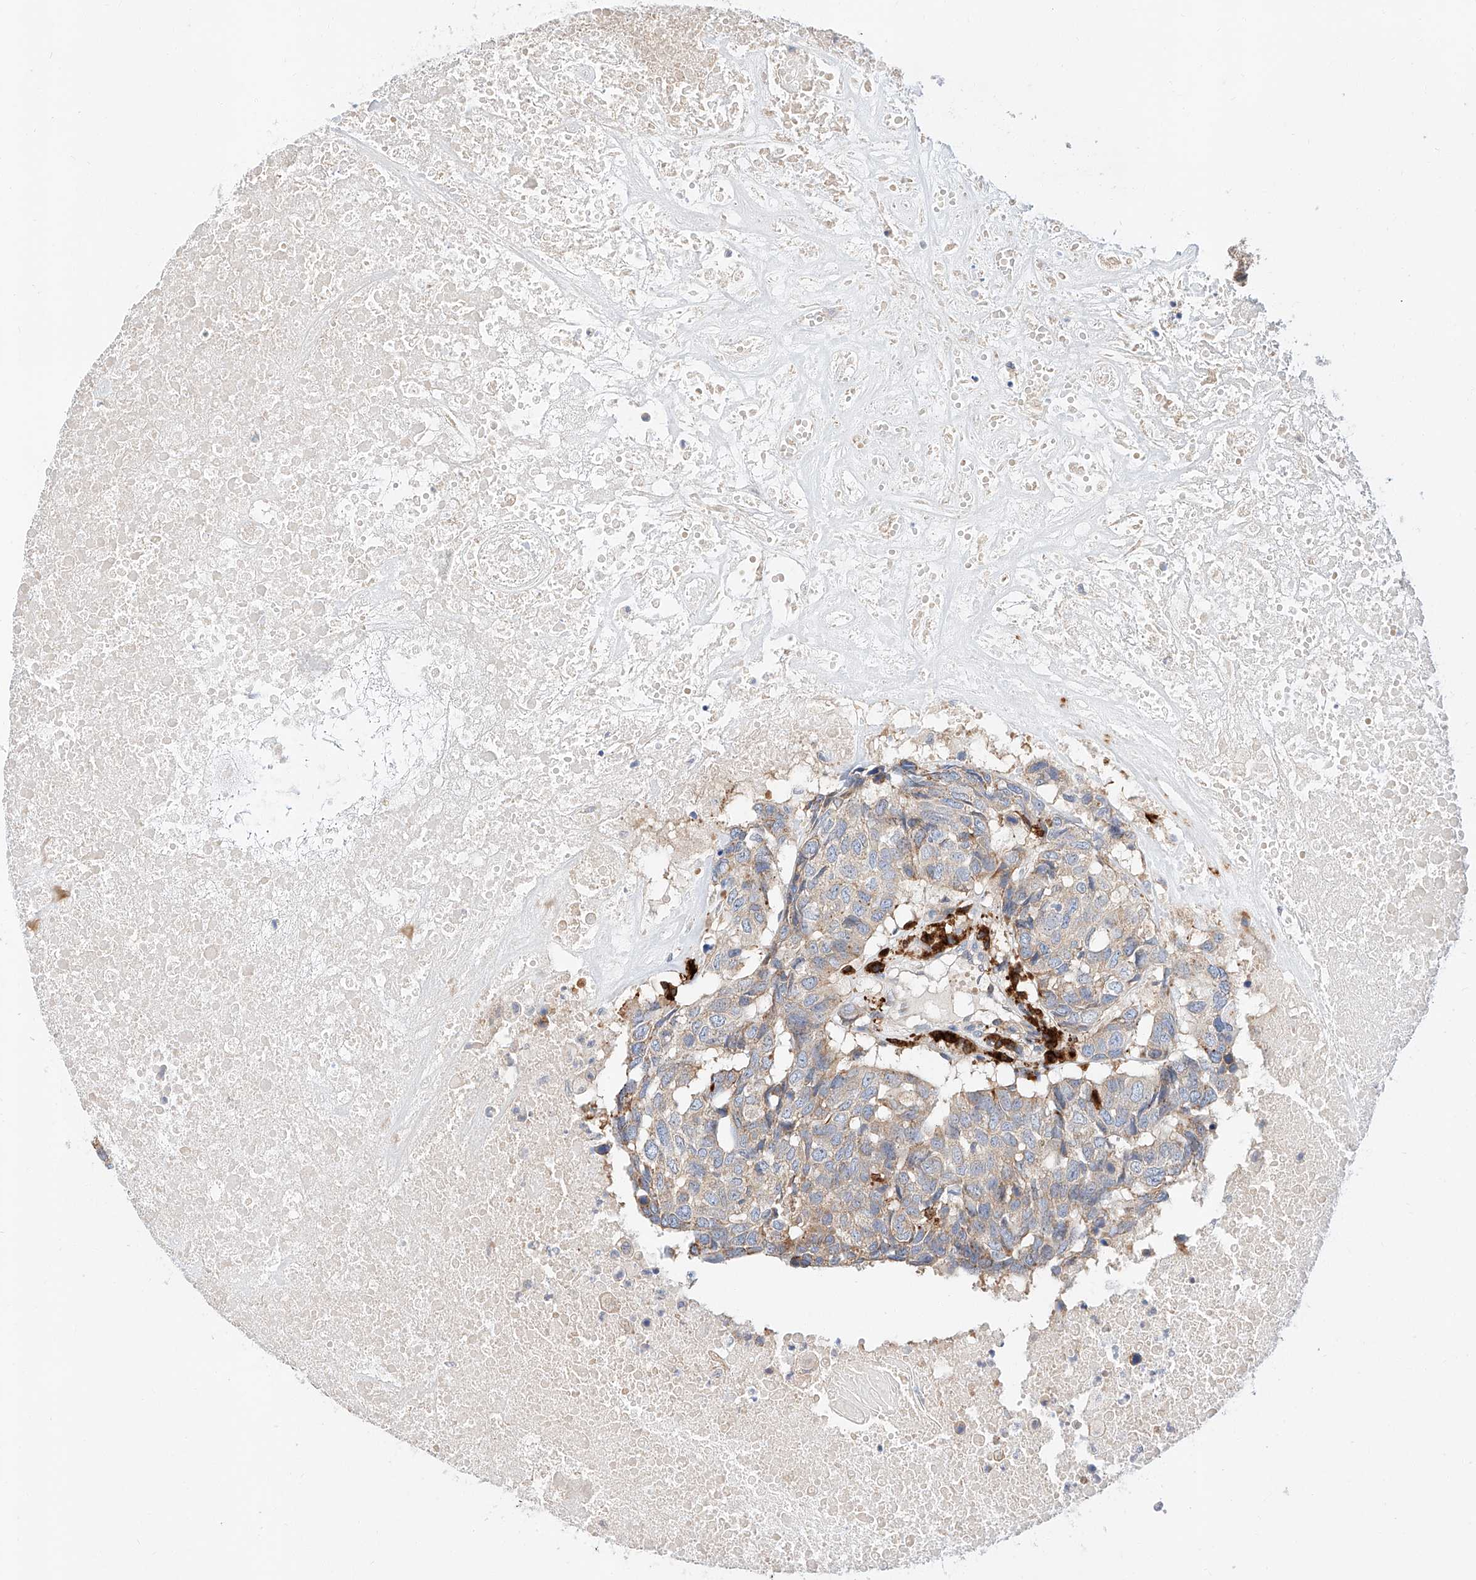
{"staining": {"intensity": "weak", "quantity": ">75%", "location": "cytoplasmic/membranous"}, "tissue": "head and neck cancer", "cell_type": "Tumor cells", "image_type": "cancer", "snomed": [{"axis": "morphology", "description": "Squamous cell carcinoma, NOS"}, {"axis": "topography", "description": "Head-Neck"}], "caption": "A histopathology image of head and neck squamous cell carcinoma stained for a protein shows weak cytoplasmic/membranous brown staining in tumor cells. (Brightfield microscopy of DAB IHC at high magnification).", "gene": "GLMN", "patient": {"sex": "male", "age": 66}}